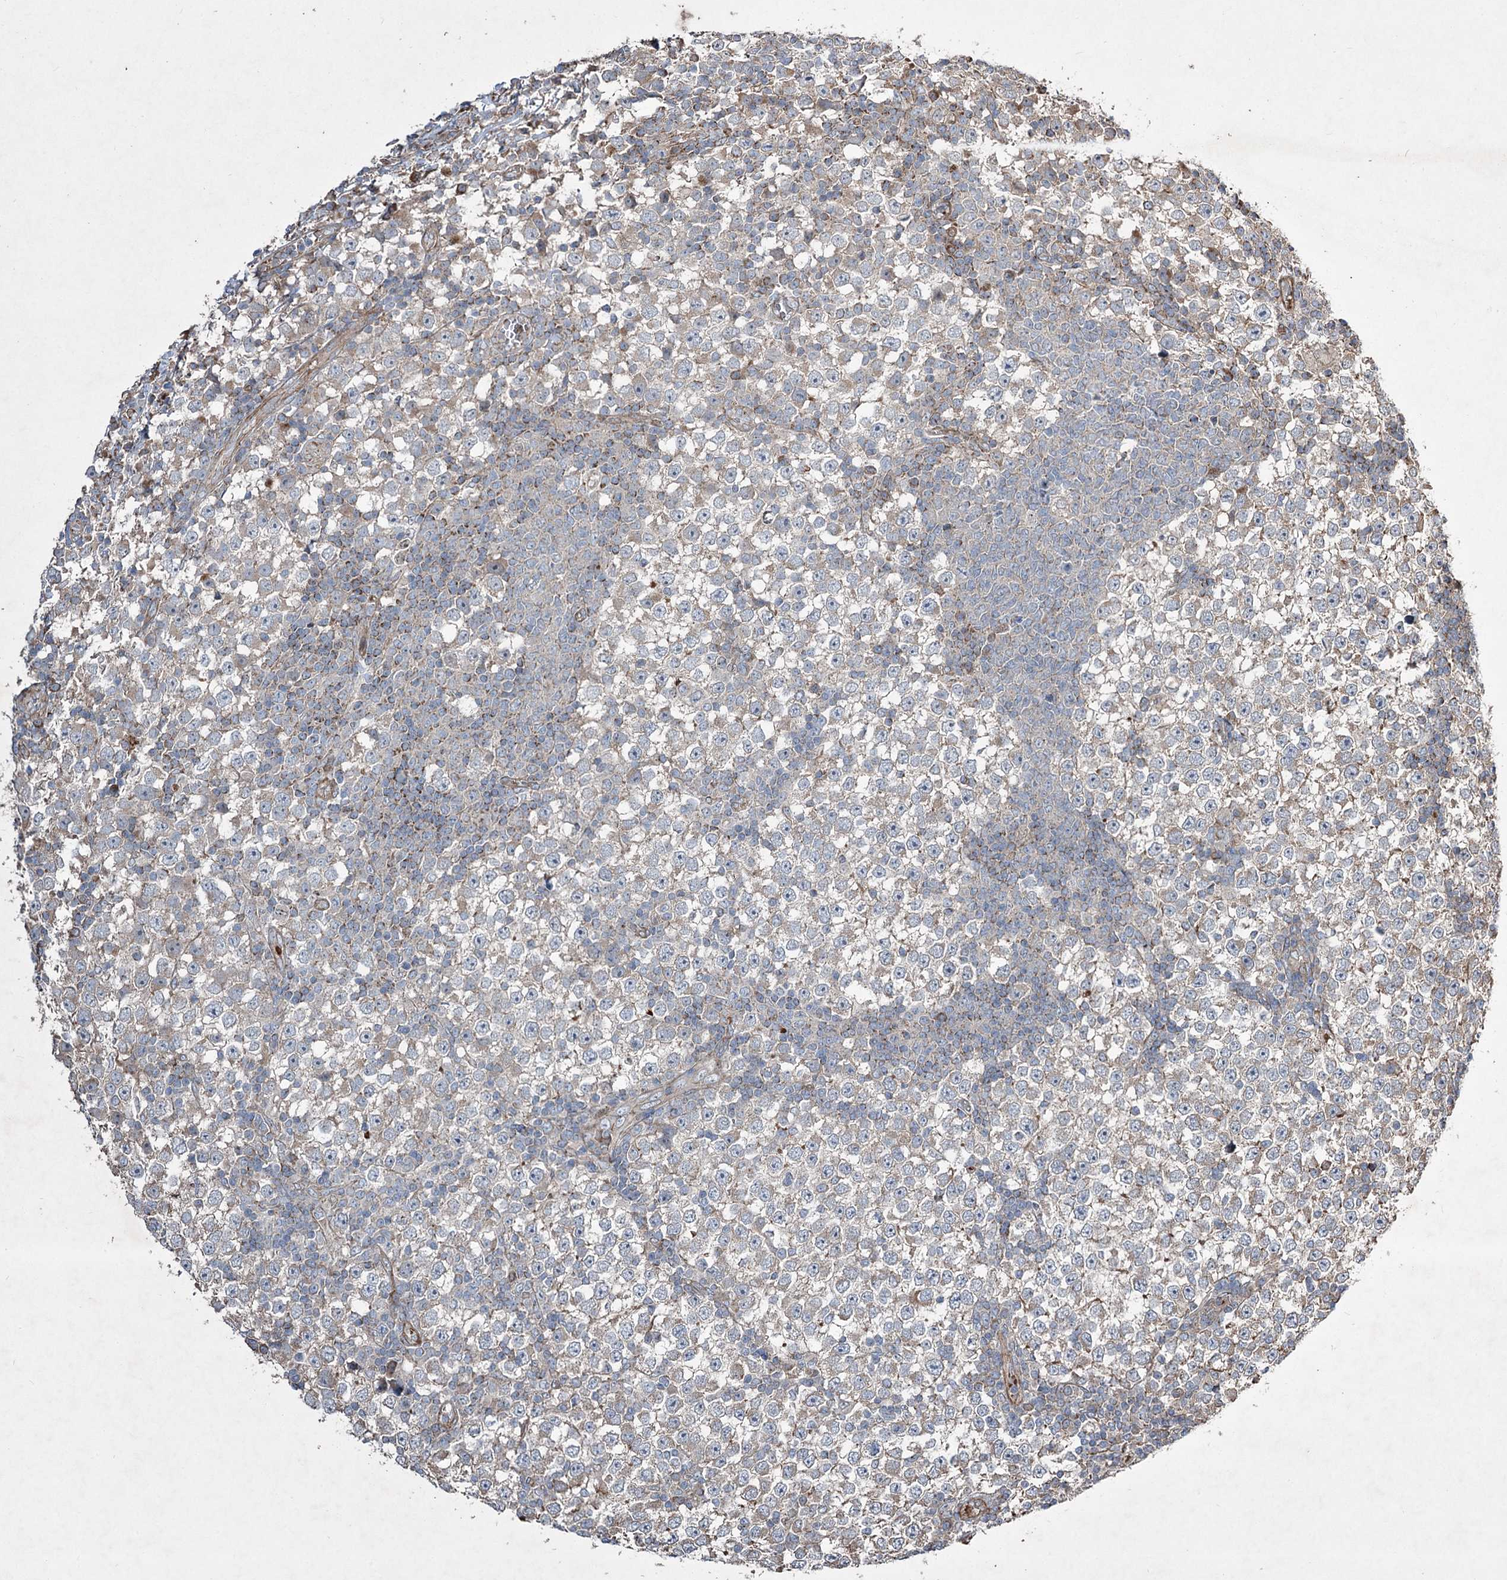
{"staining": {"intensity": "negative", "quantity": "none", "location": "none"}, "tissue": "testis cancer", "cell_type": "Tumor cells", "image_type": "cancer", "snomed": [{"axis": "morphology", "description": "Seminoma, NOS"}, {"axis": "topography", "description": "Testis"}], "caption": "DAB (3,3'-diaminobenzidine) immunohistochemical staining of human seminoma (testis) reveals no significant expression in tumor cells.", "gene": "SERINC5", "patient": {"sex": "male", "age": 65}}